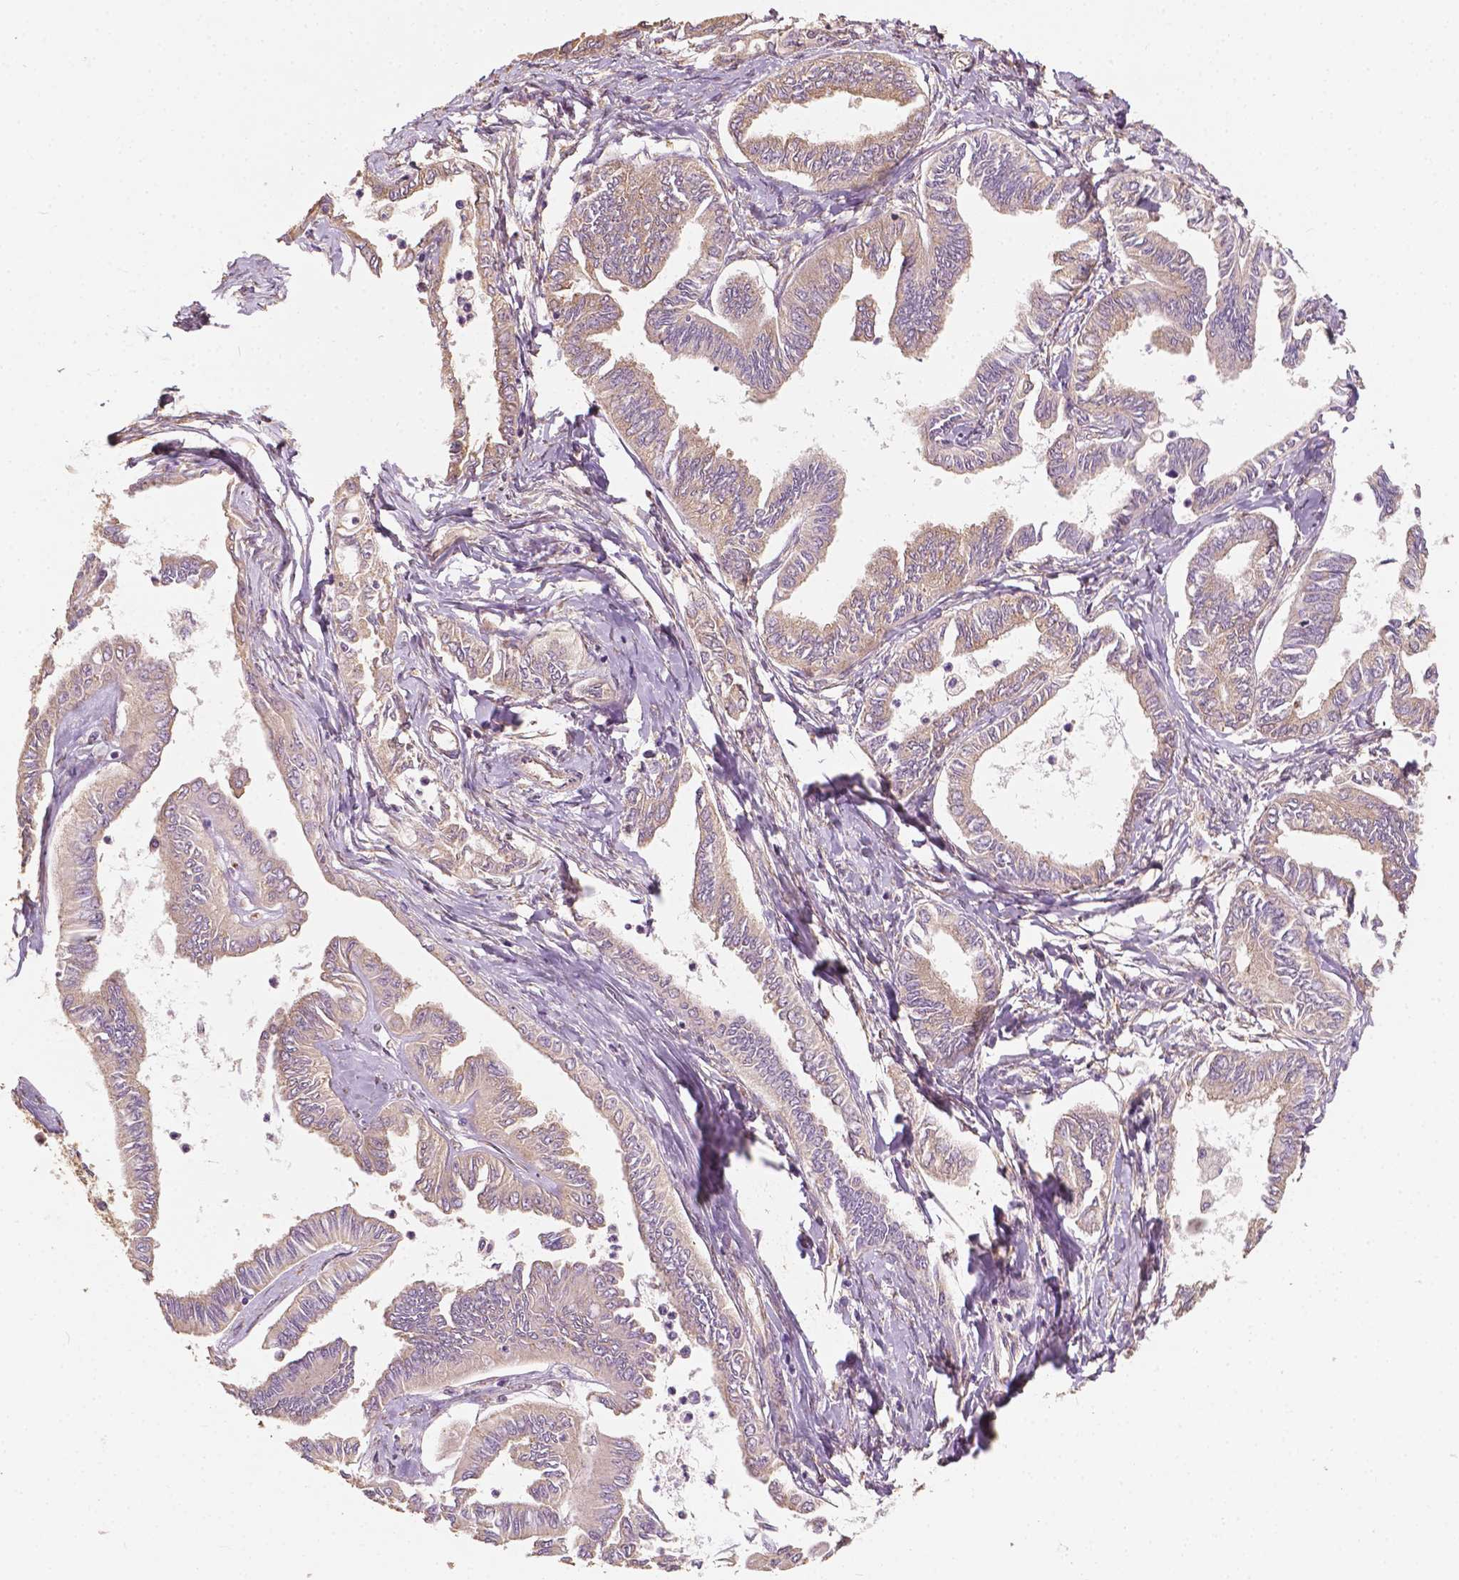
{"staining": {"intensity": "moderate", "quantity": "<25%", "location": "cytoplasmic/membranous"}, "tissue": "ovarian cancer", "cell_type": "Tumor cells", "image_type": "cancer", "snomed": [{"axis": "morphology", "description": "Carcinoma, endometroid"}, {"axis": "topography", "description": "Ovary"}], "caption": "Human ovarian endometroid carcinoma stained for a protein (brown) demonstrates moderate cytoplasmic/membranous positive positivity in approximately <25% of tumor cells.", "gene": "G3BP1", "patient": {"sex": "female", "age": 70}}